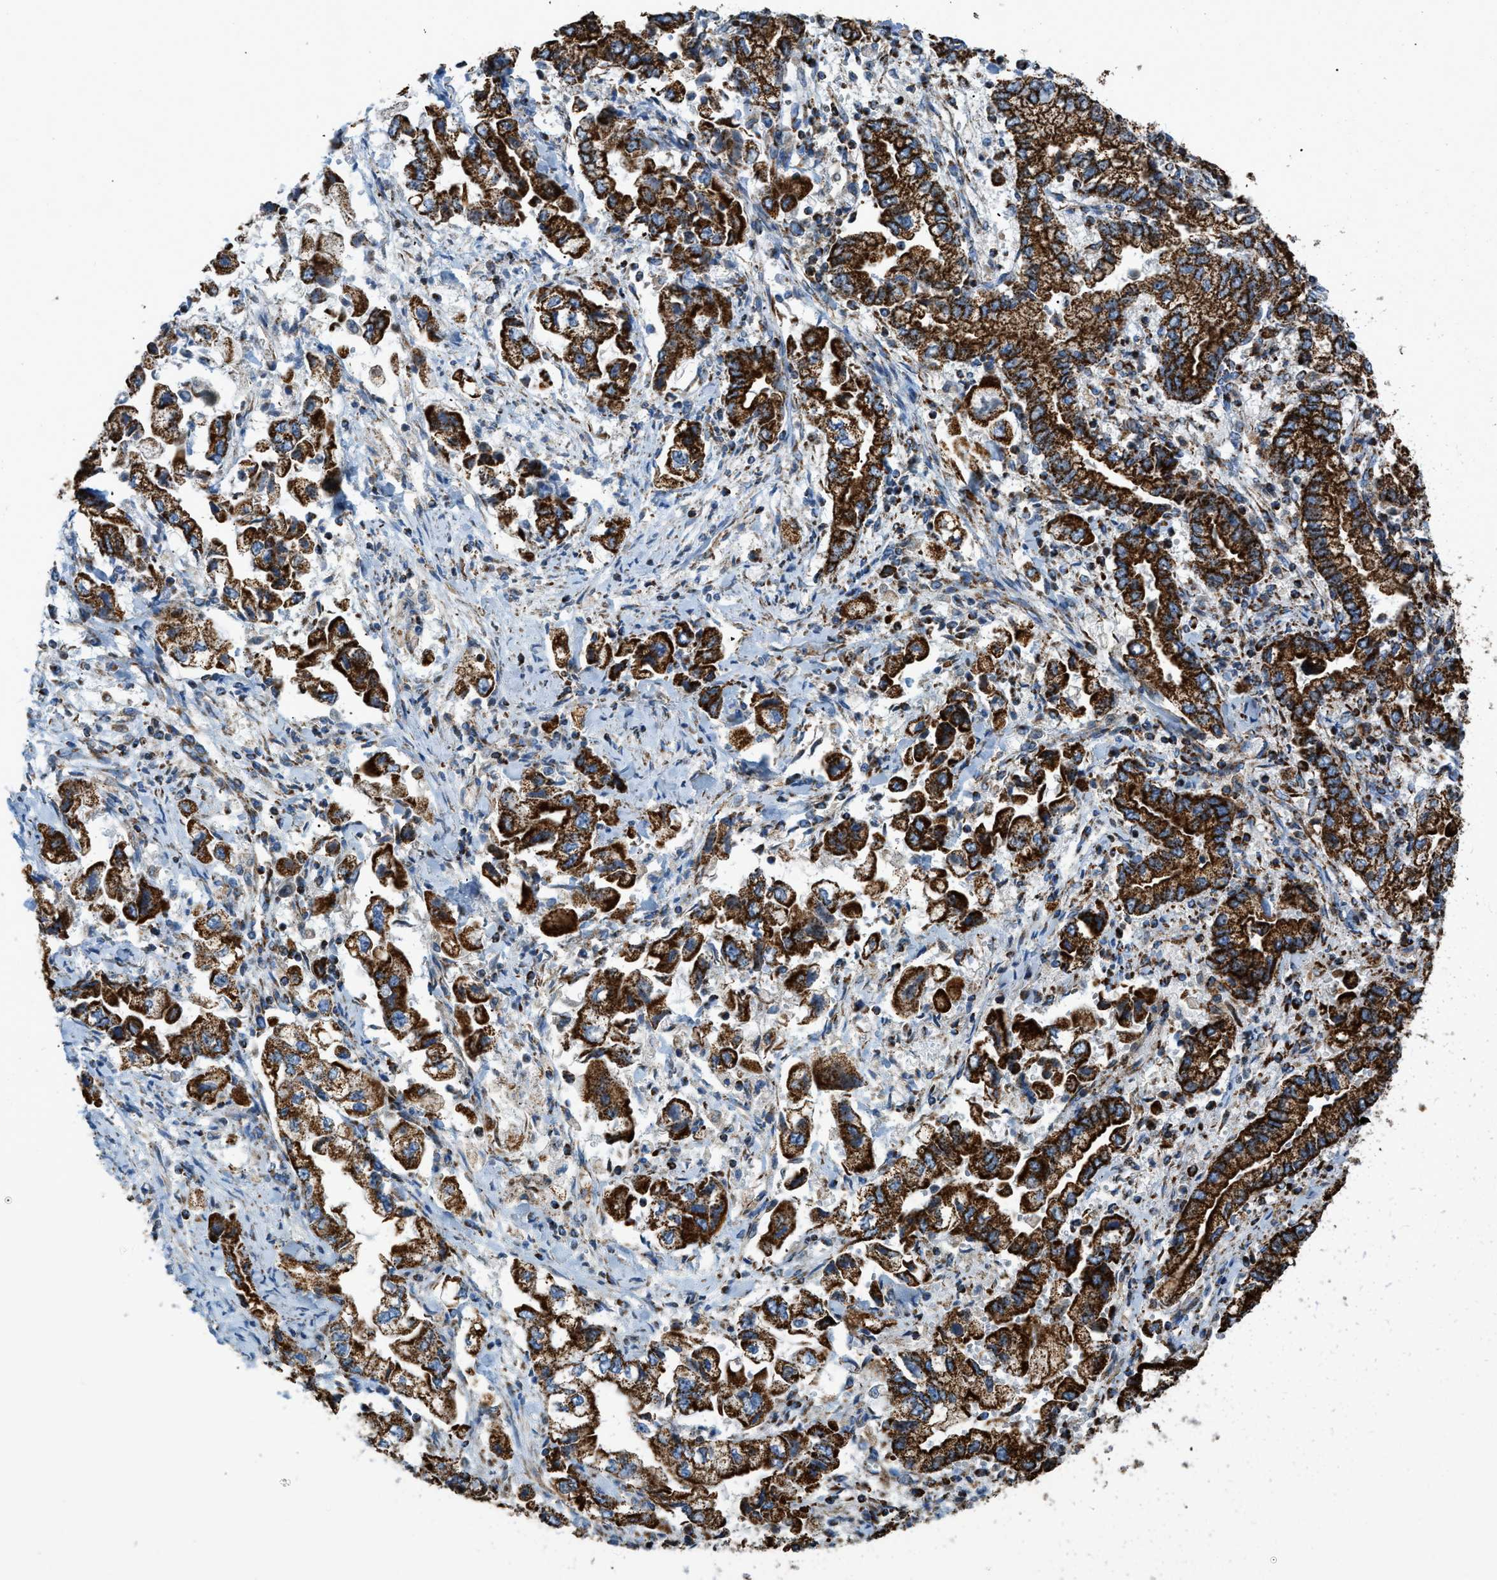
{"staining": {"intensity": "strong", "quantity": ">75%", "location": "cytoplasmic/membranous"}, "tissue": "stomach cancer", "cell_type": "Tumor cells", "image_type": "cancer", "snomed": [{"axis": "morphology", "description": "Normal tissue, NOS"}, {"axis": "morphology", "description": "Adenocarcinoma, NOS"}, {"axis": "topography", "description": "Stomach"}], "caption": "DAB immunohistochemical staining of stomach adenocarcinoma shows strong cytoplasmic/membranous protein positivity in approximately >75% of tumor cells.", "gene": "ETFB", "patient": {"sex": "male", "age": 62}}